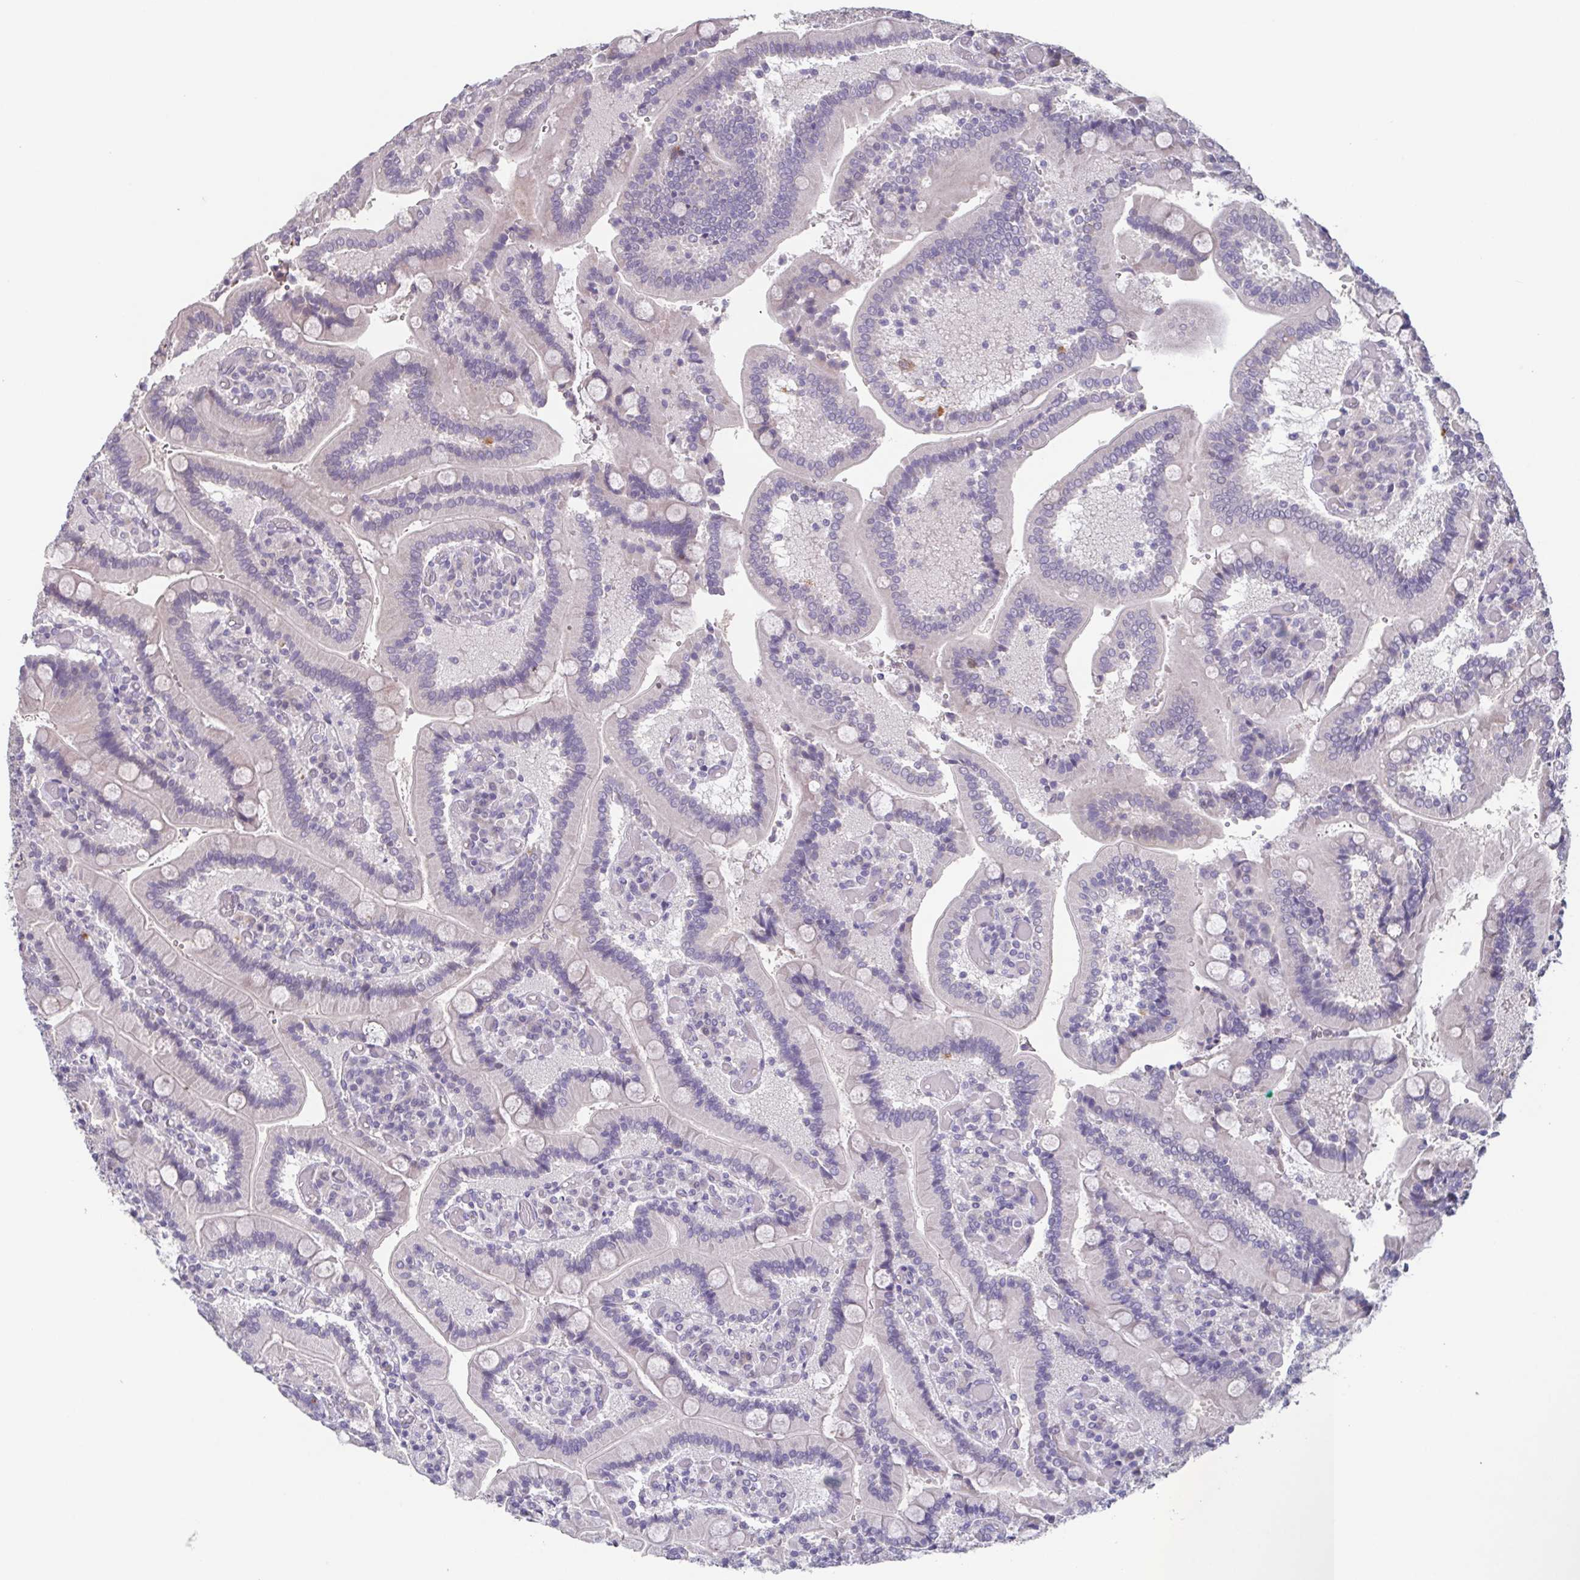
{"staining": {"intensity": "negative", "quantity": "none", "location": "none"}, "tissue": "duodenum", "cell_type": "Glandular cells", "image_type": "normal", "snomed": [{"axis": "morphology", "description": "Normal tissue, NOS"}, {"axis": "topography", "description": "Duodenum"}], "caption": "DAB immunohistochemical staining of benign human duodenum demonstrates no significant staining in glandular cells.", "gene": "GHRL", "patient": {"sex": "female", "age": 62}}